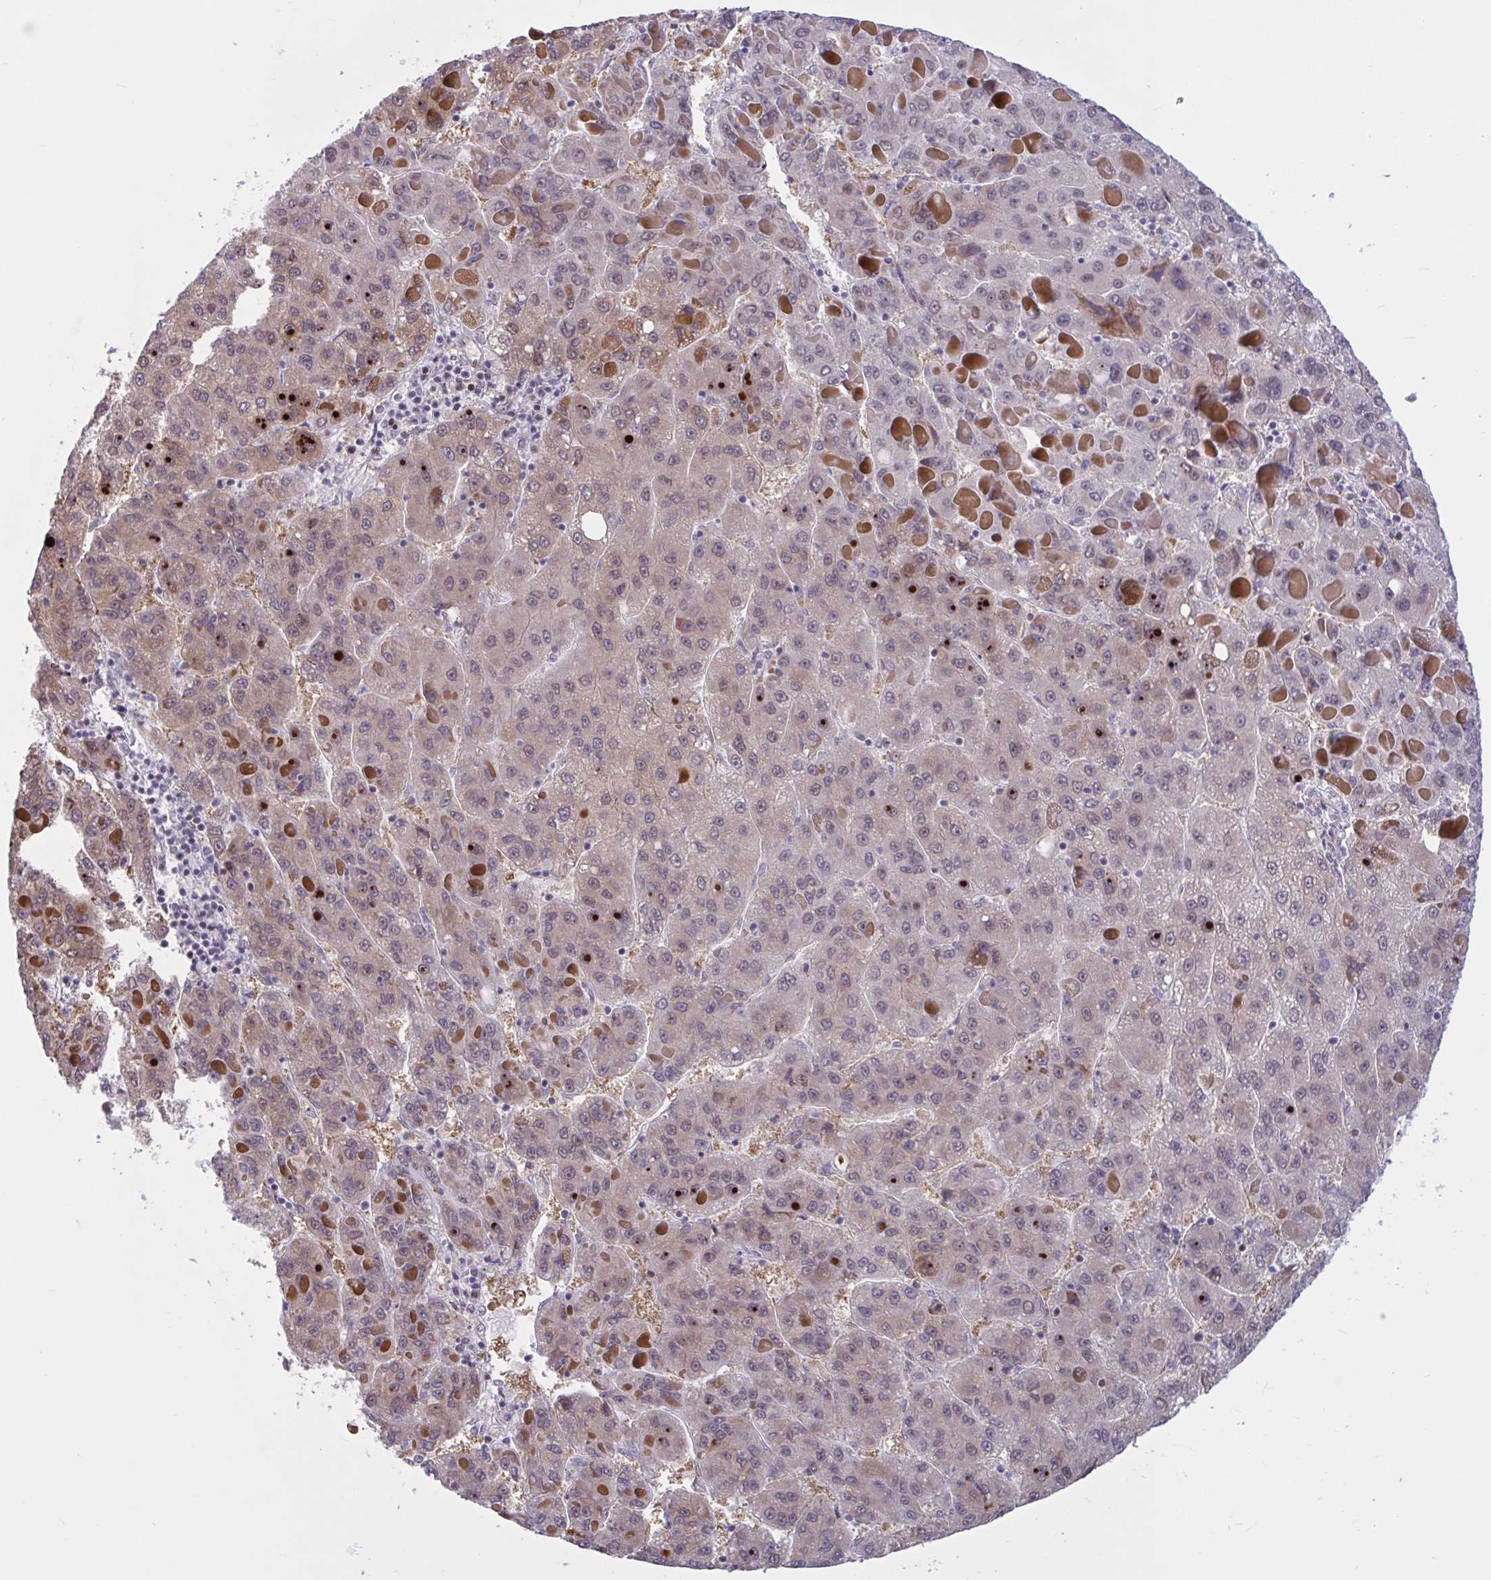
{"staining": {"intensity": "moderate", "quantity": "<25%", "location": "cytoplasmic/membranous,nuclear"}, "tissue": "liver cancer", "cell_type": "Tumor cells", "image_type": "cancer", "snomed": [{"axis": "morphology", "description": "Carcinoma, Hepatocellular, NOS"}, {"axis": "topography", "description": "Liver"}], "caption": "IHC (DAB (3,3'-diaminobenzidine)) staining of hepatocellular carcinoma (liver) shows moderate cytoplasmic/membranous and nuclear protein staining in about <25% of tumor cells.", "gene": "RBL1", "patient": {"sex": "female", "age": 82}}